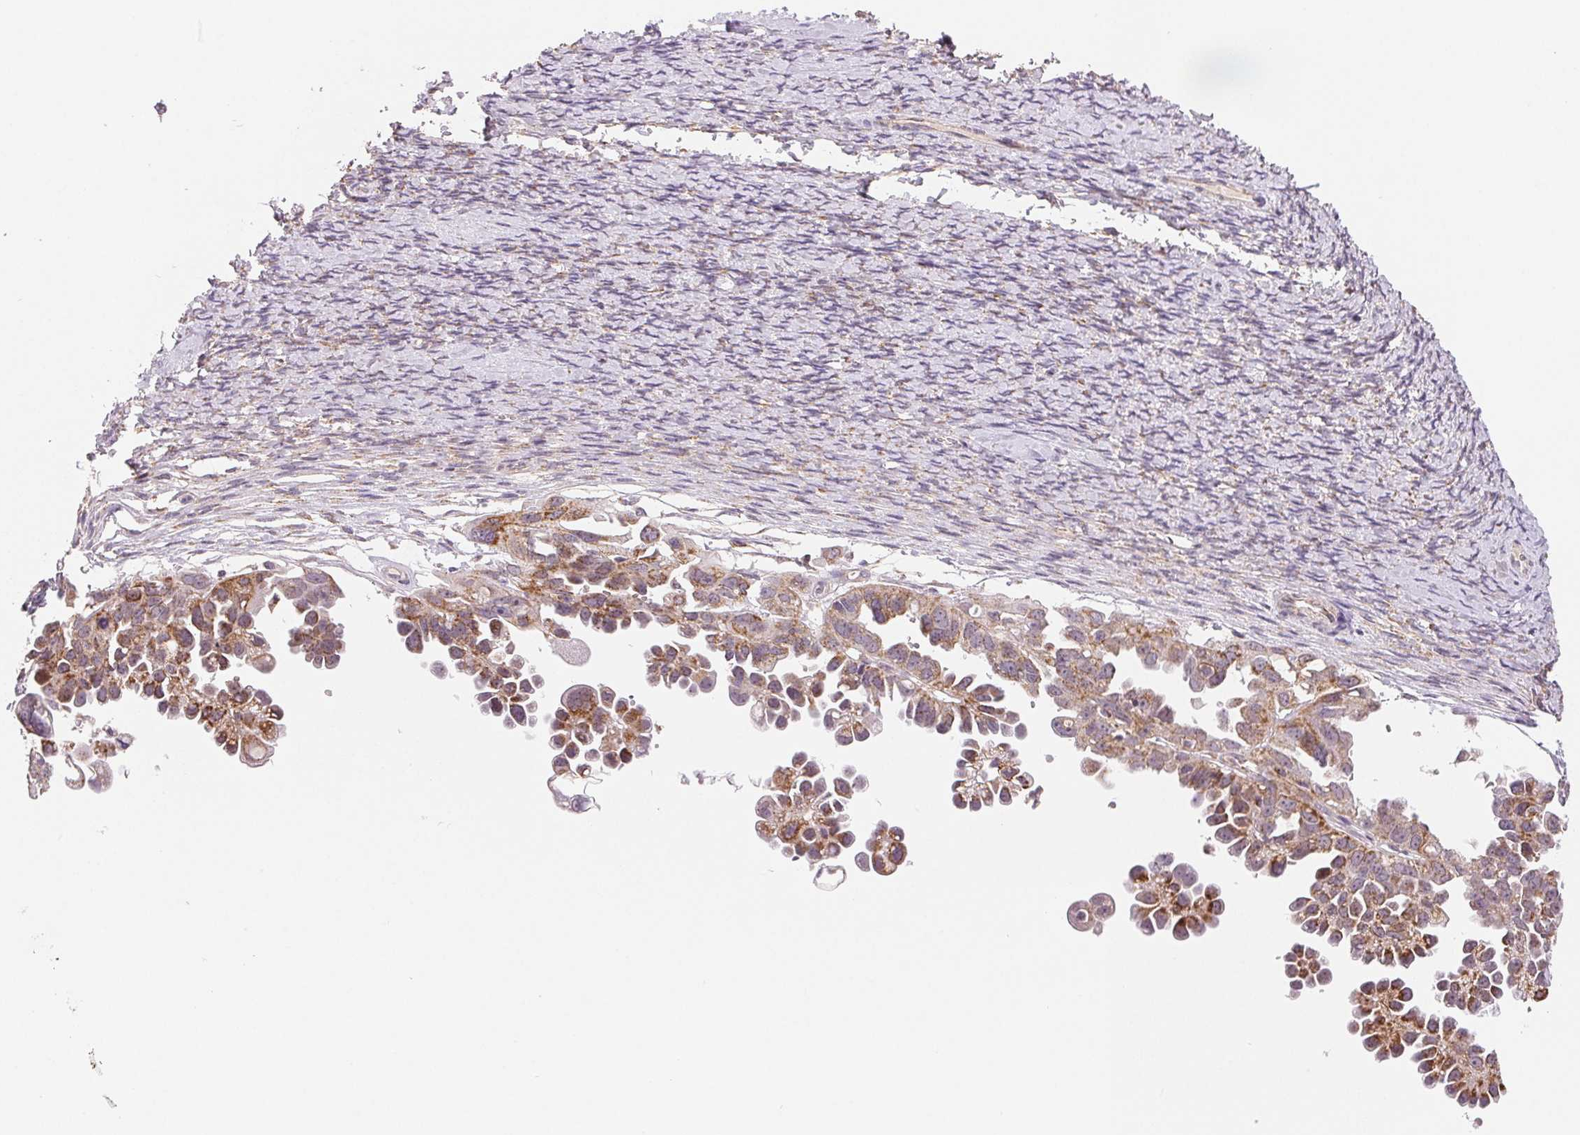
{"staining": {"intensity": "moderate", "quantity": ">75%", "location": "cytoplasmic/membranous"}, "tissue": "ovarian cancer", "cell_type": "Tumor cells", "image_type": "cancer", "snomed": [{"axis": "morphology", "description": "Cystadenocarcinoma, serous, NOS"}, {"axis": "topography", "description": "Ovary"}], "caption": "Protein analysis of serous cystadenocarcinoma (ovarian) tissue demonstrates moderate cytoplasmic/membranous expression in about >75% of tumor cells.", "gene": "HINT2", "patient": {"sex": "female", "age": 53}}